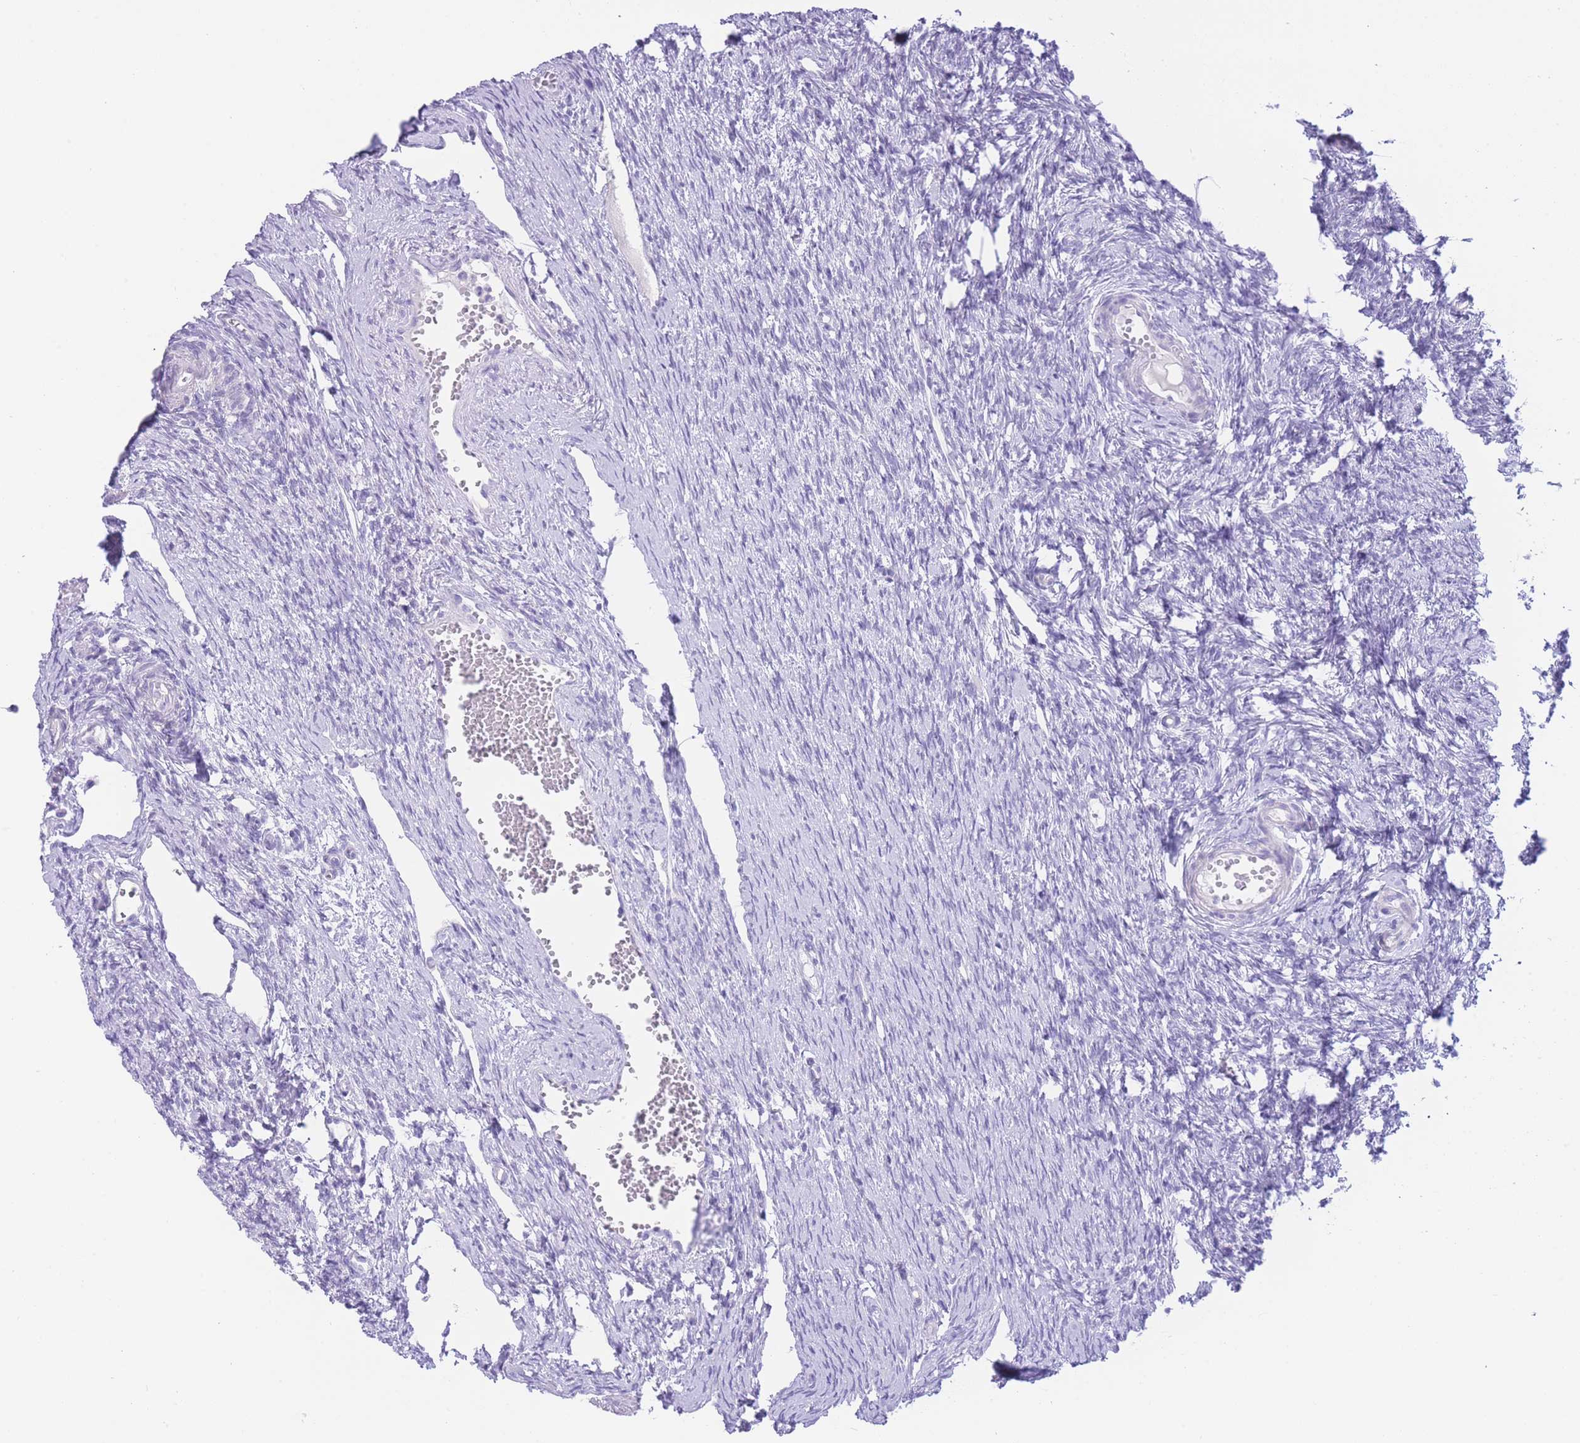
{"staining": {"intensity": "negative", "quantity": "none", "location": "none"}, "tissue": "ovary", "cell_type": "Ovarian stroma cells", "image_type": "normal", "snomed": [{"axis": "morphology", "description": "Normal tissue, NOS"}, {"axis": "topography", "description": "Ovary"}], "caption": "There is no significant positivity in ovarian stroma cells of ovary. (DAB (3,3'-diaminobenzidine) IHC visualized using brightfield microscopy, high magnification).", "gene": "ZNF212", "patient": {"sex": "female", "age": 51}}